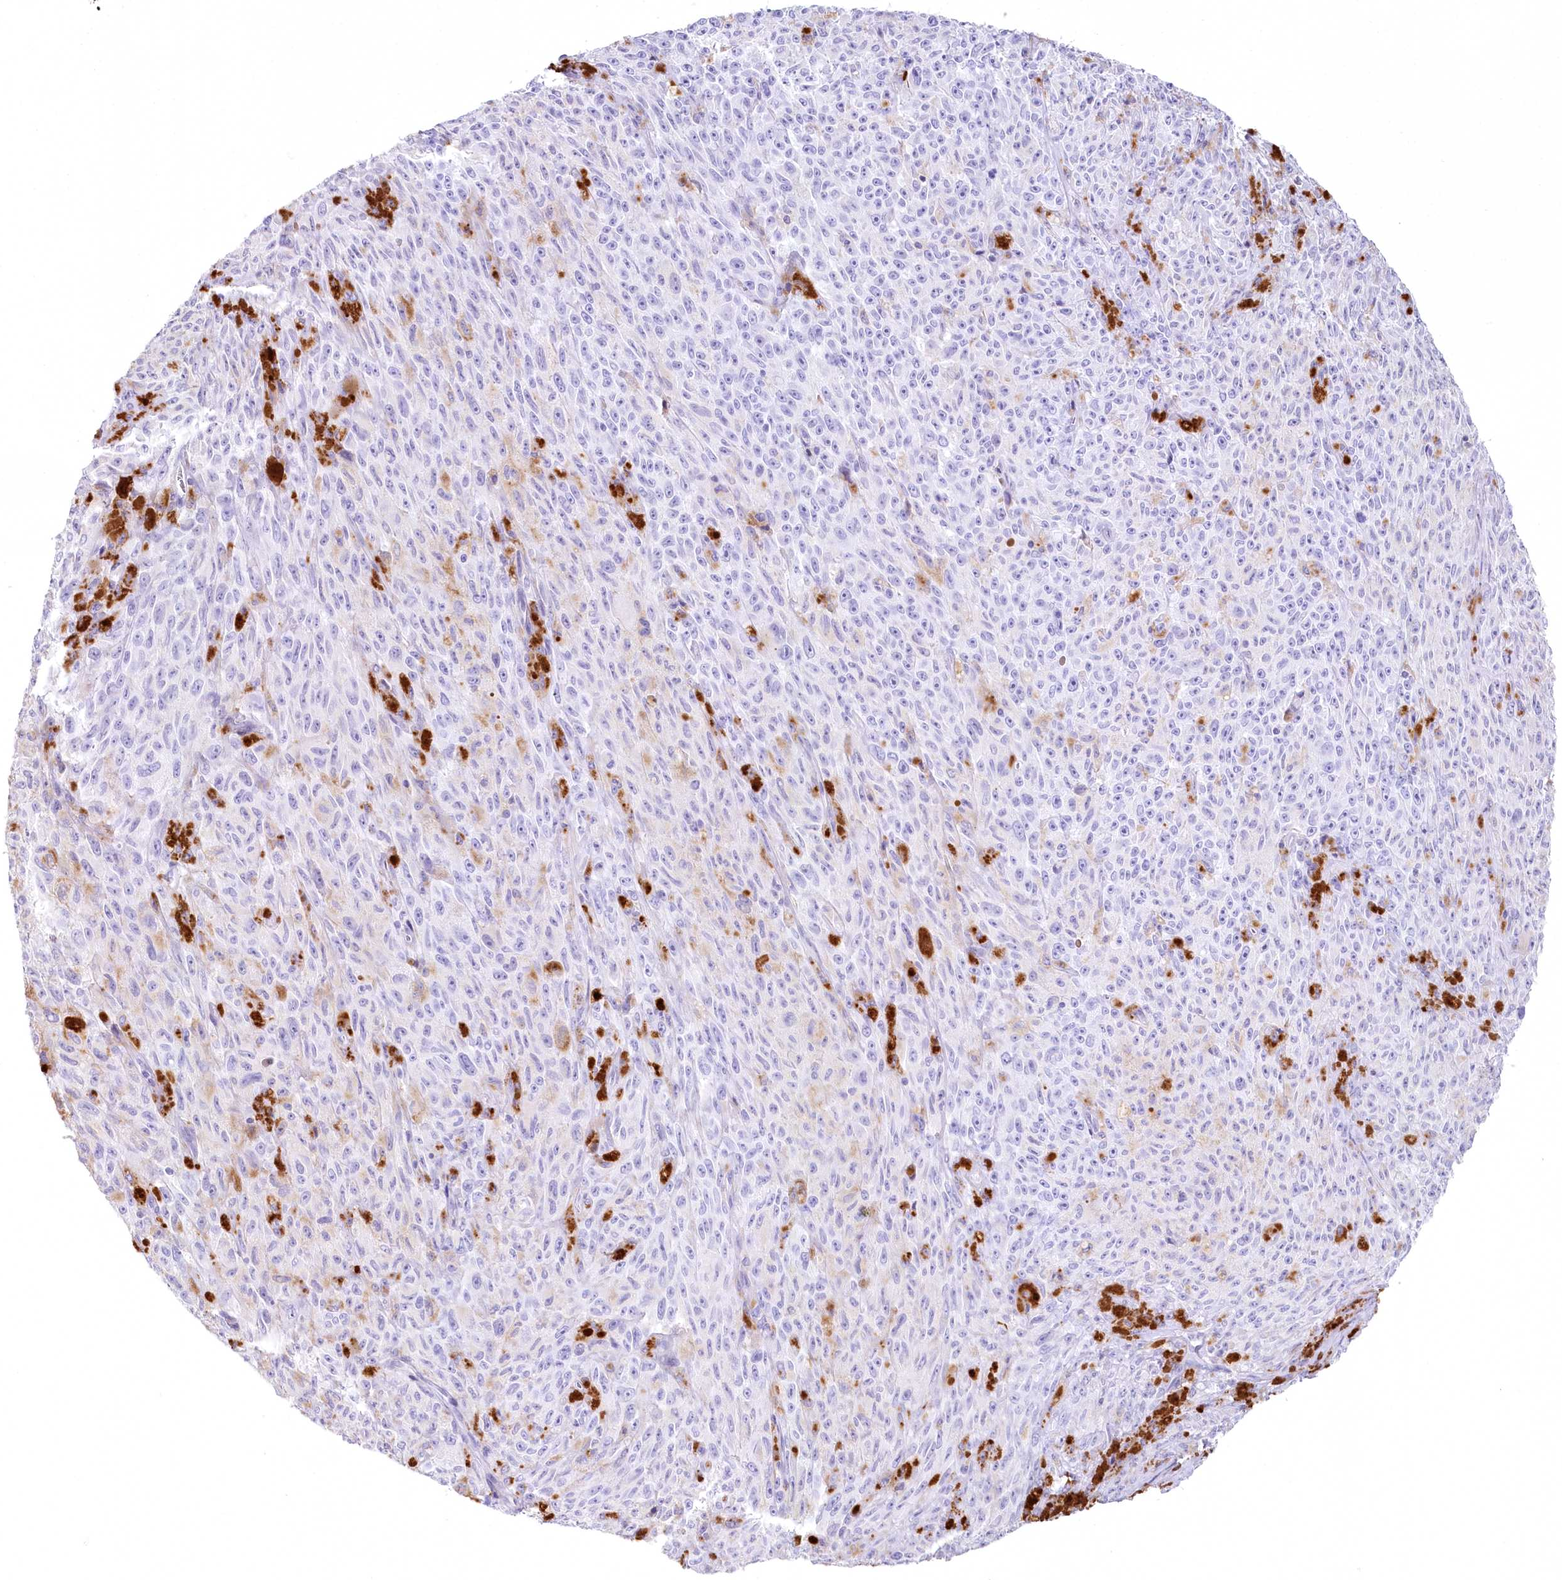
{"staining": {"intensity": "negative", "quantity": "none", "location": "none"}, "tissue": "melanoma", "cell_type": "Tumor cells", "image_type": "cancer", "snomed": [{"axis": "morphology", "description": "Malignant melanoma, NOS"}, {"axis": "topography", "description": "Skin"}], "caption": "A high-resolution photomicrograph shows immunohistochemistry (IHC) staining of malignant melanoma, which shows no significant positivity in tumor cells.", "gene": "MYOZ1", "patient": {"sex": "female", "age": 82}}